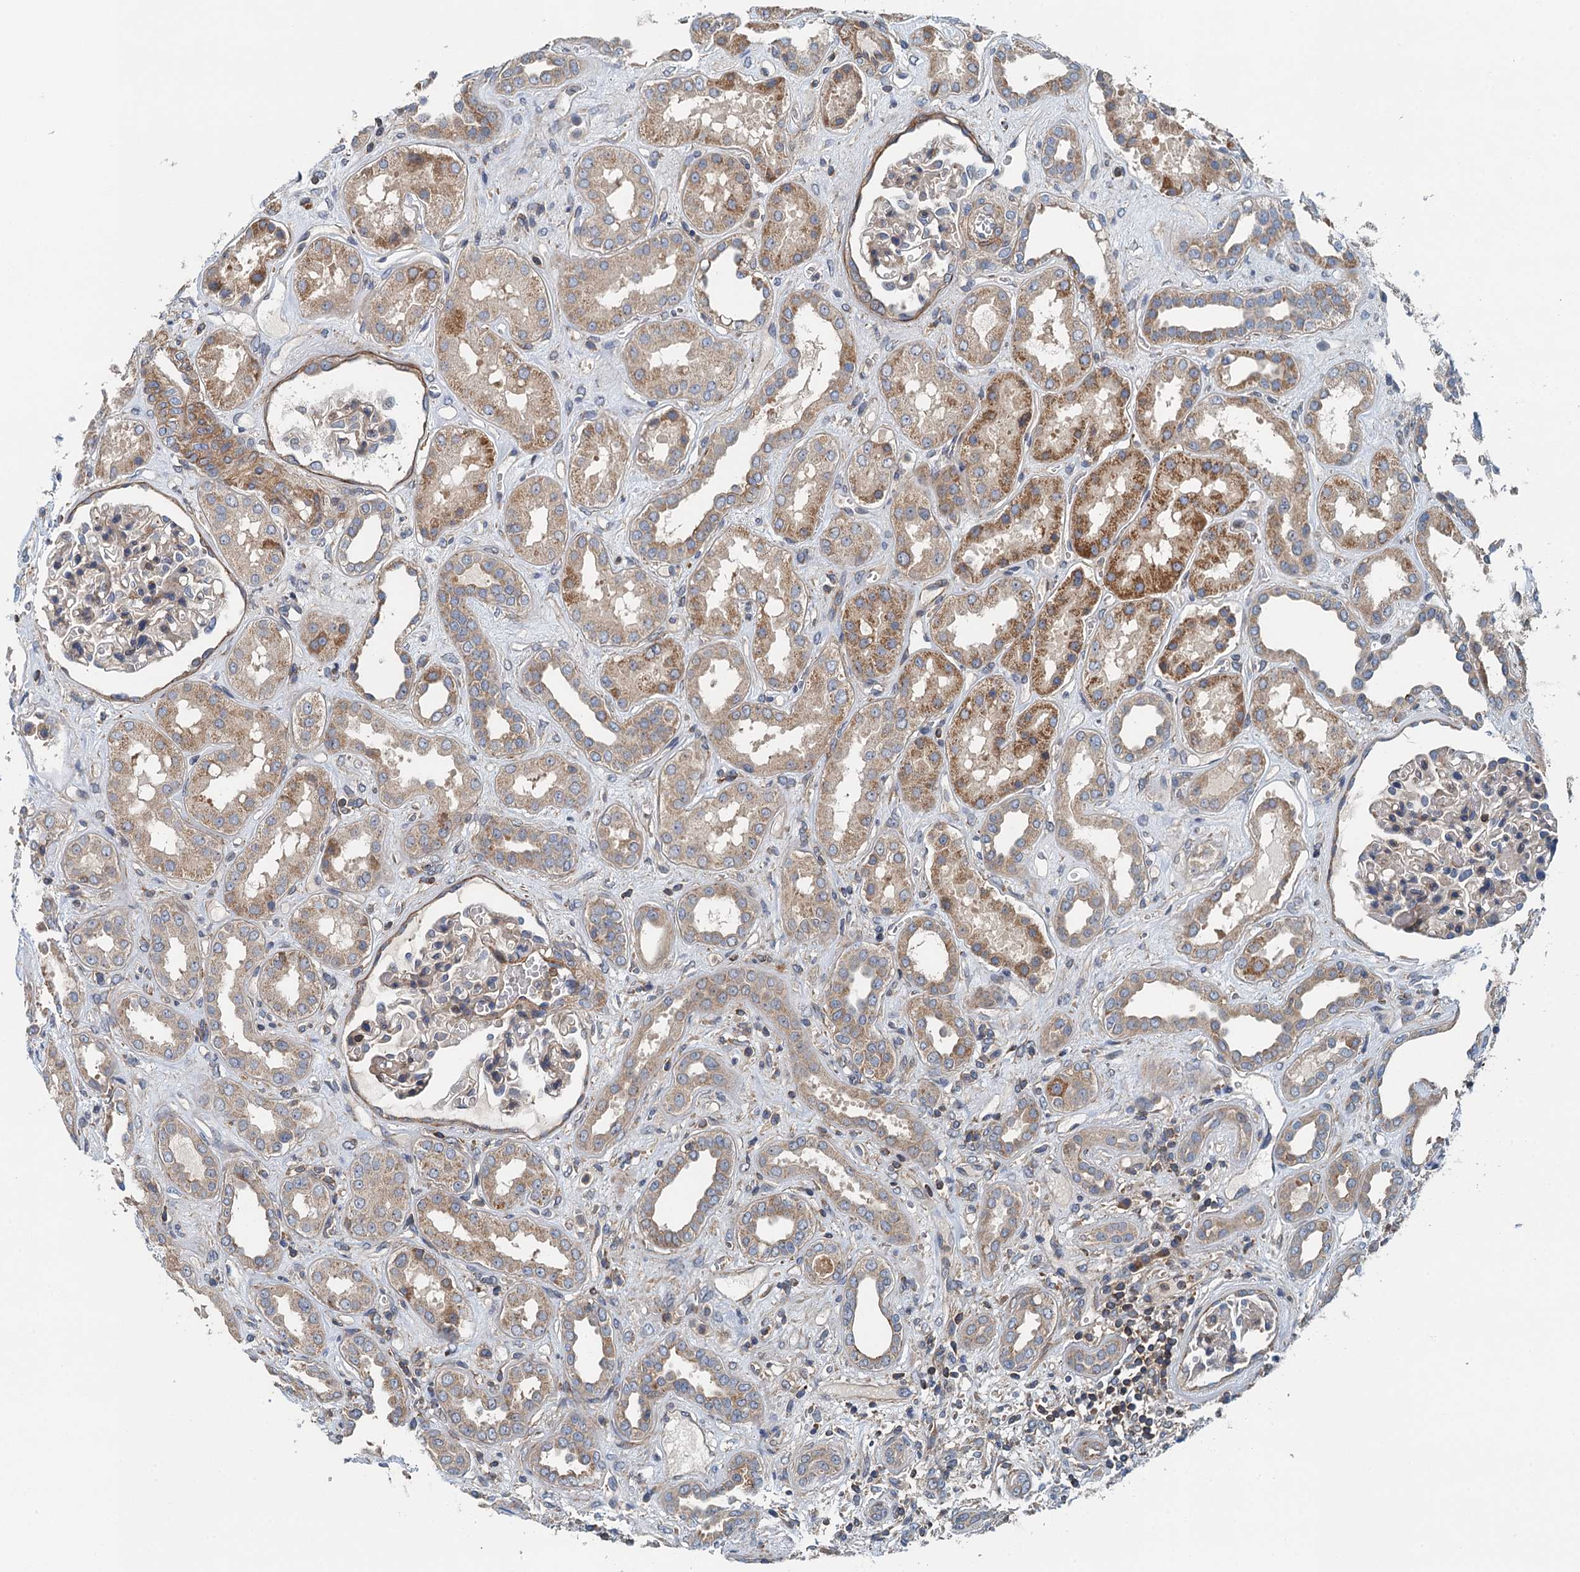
{"staining": {"intensity": "negative", "quantity": "none", "location": "none"}, "tissue": "kidney", "cell_type": "Cells in glomeruli", "image_type": "normal", "snomed": [{"axis": "morphology", "description": "Normal tissue, NOS"}, {"axis": "topography", "description": "Kidney"}], "caption": "This micrograph is of benign kidney stained with IHC to label a protein in brown with the nuclei are counter-stained blue. There is no positivity in cells in glomeruli.", "gene": "PPP1R14D", "patient": {"sex": "male", "age": 59}}